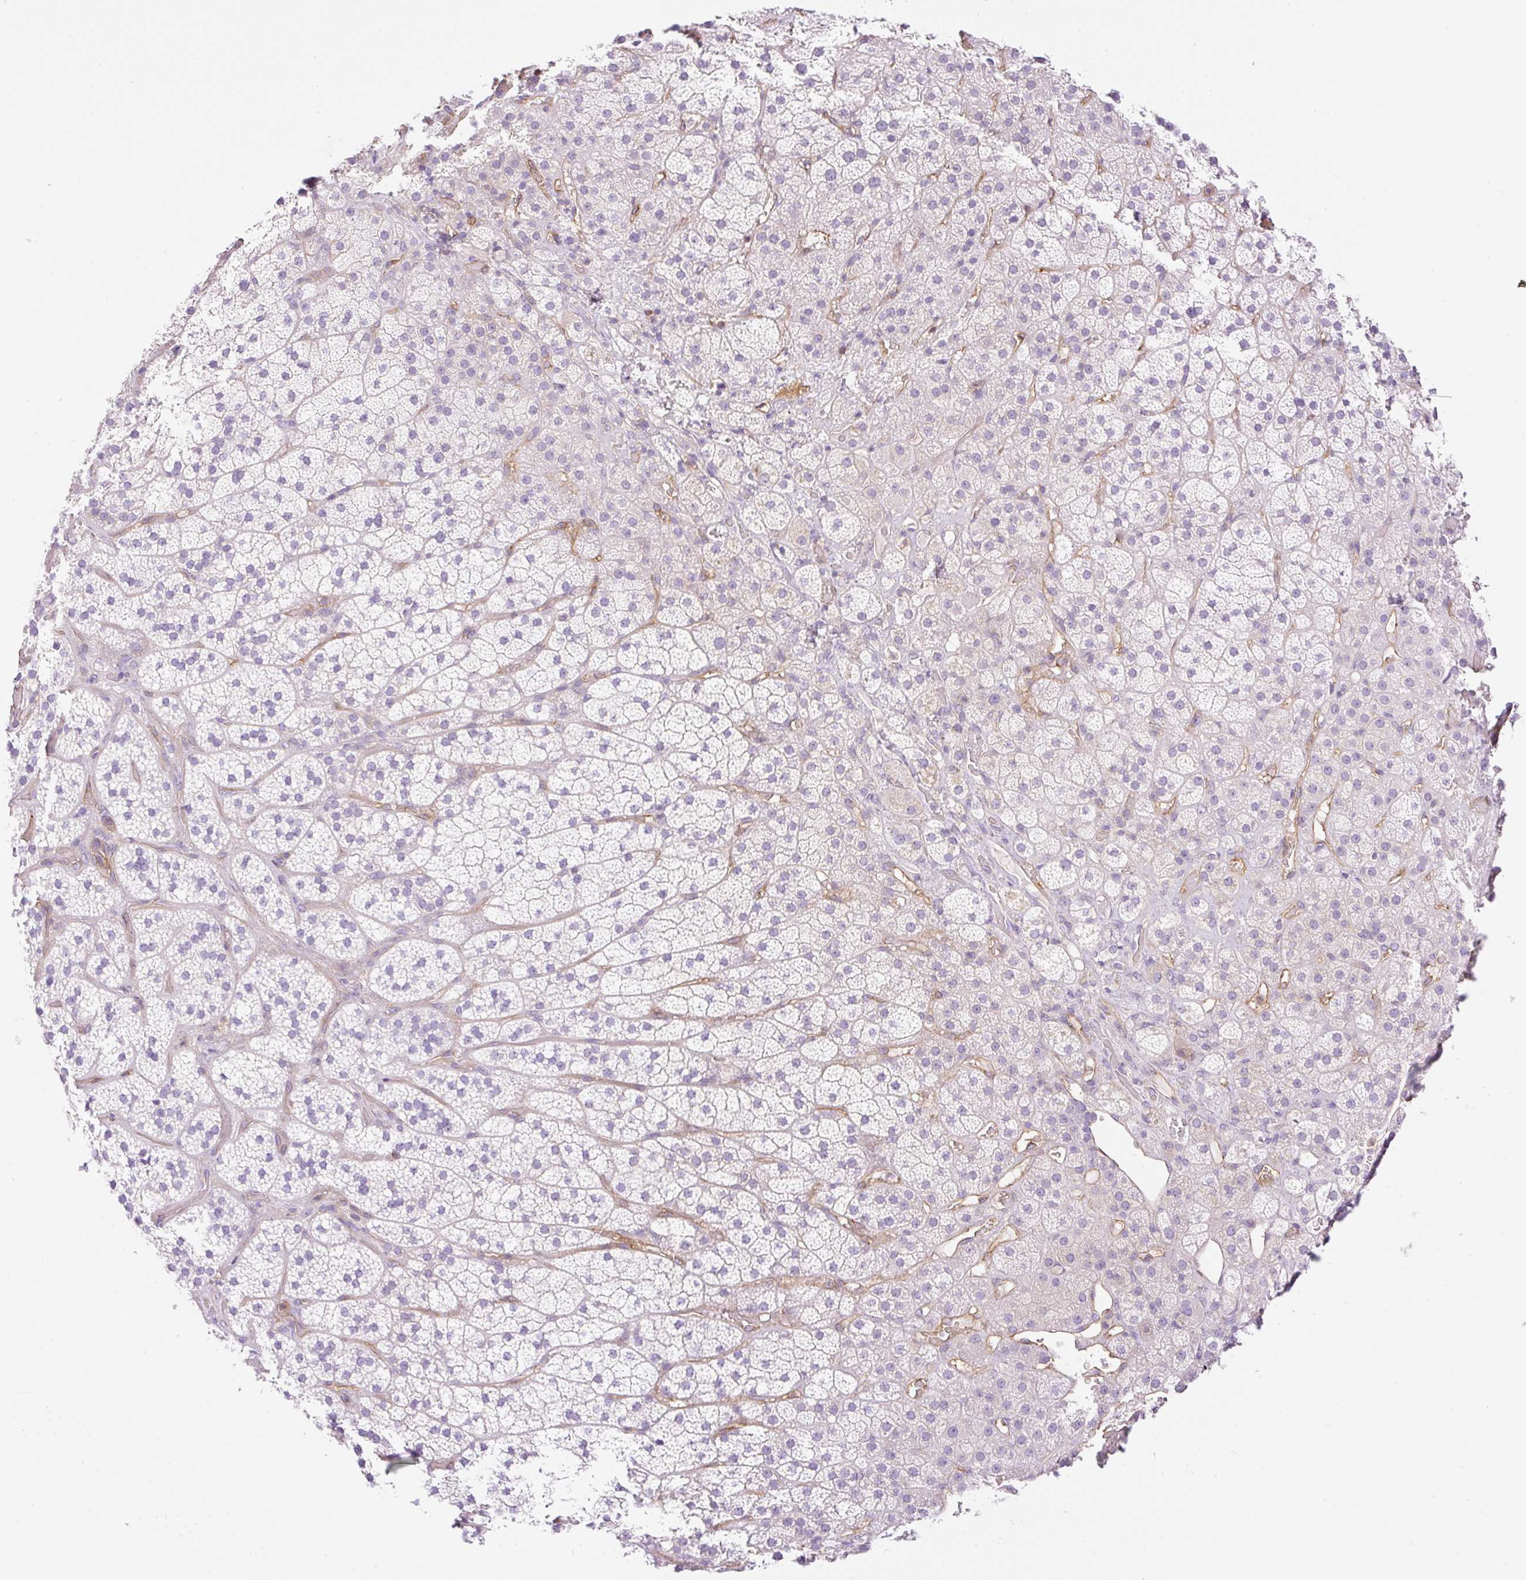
{"staining": {"intensity": "negative", "quantity": "none", "location": "none"}, "tissue": "adrenal gland", "cell_type": "Glandular cells", "image_type": "normal", "snomed": [{"axis": "morphology", "description": "Normal tissue, NOS"}, {"axis": "topography", "description": "Adrenal gland"}], "caption": "High magnification brightfield microscopy of normal adrenal gland stained with DAB (brown) and counterstained with hematoxylin (blue): glandular cells show no significant staining. (DAB IHC with hematoxylin counter stain).", "gene": "EHD1", "patient": {"sex": "male", "age": 57}}